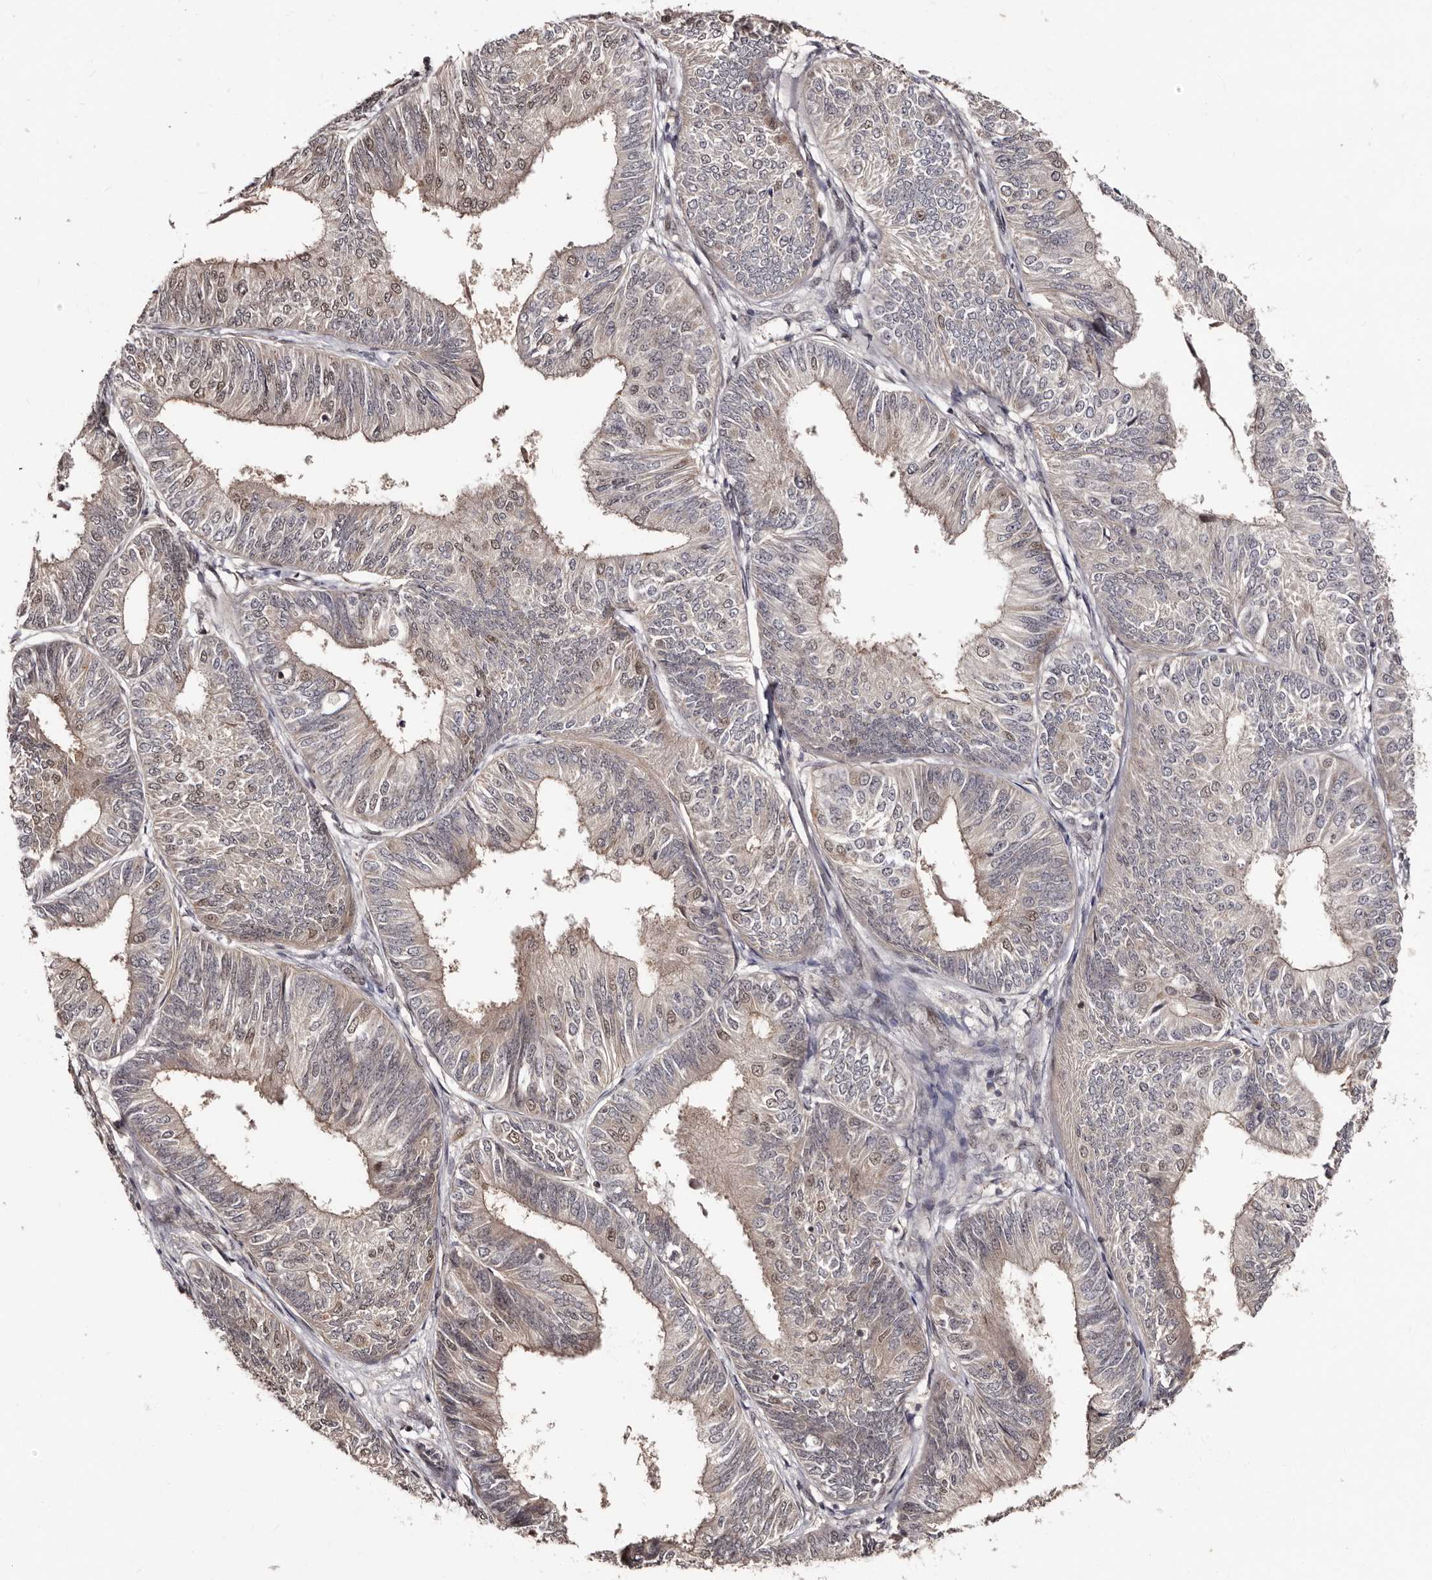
{"staining": {"intensity": "weak", "quantity": "25%-75%", "location": "cytoplasmic/membranous,nuclear"}, "tissue": "endometrial cancer", "cell_type": "Tumor cells", "image_type": "cancer", "snomed": [{"axis": "morphology", "description": "Adenocarcinoma, NOS"}, {"axis": "topography", "description": "Endometrium"}], "caption": "Immunohistochemistry (IHC) (DAB) staining of endometrial cancer displays weak cytoplasmic/membranous and nuclear protein expression in approximately 25%-75% of tumor cells. (DAB = brown stain, brightfield microscopy at high magnification).", "gene": "TBC1D22B", "patient": {"sex": "female", "age": 58}}